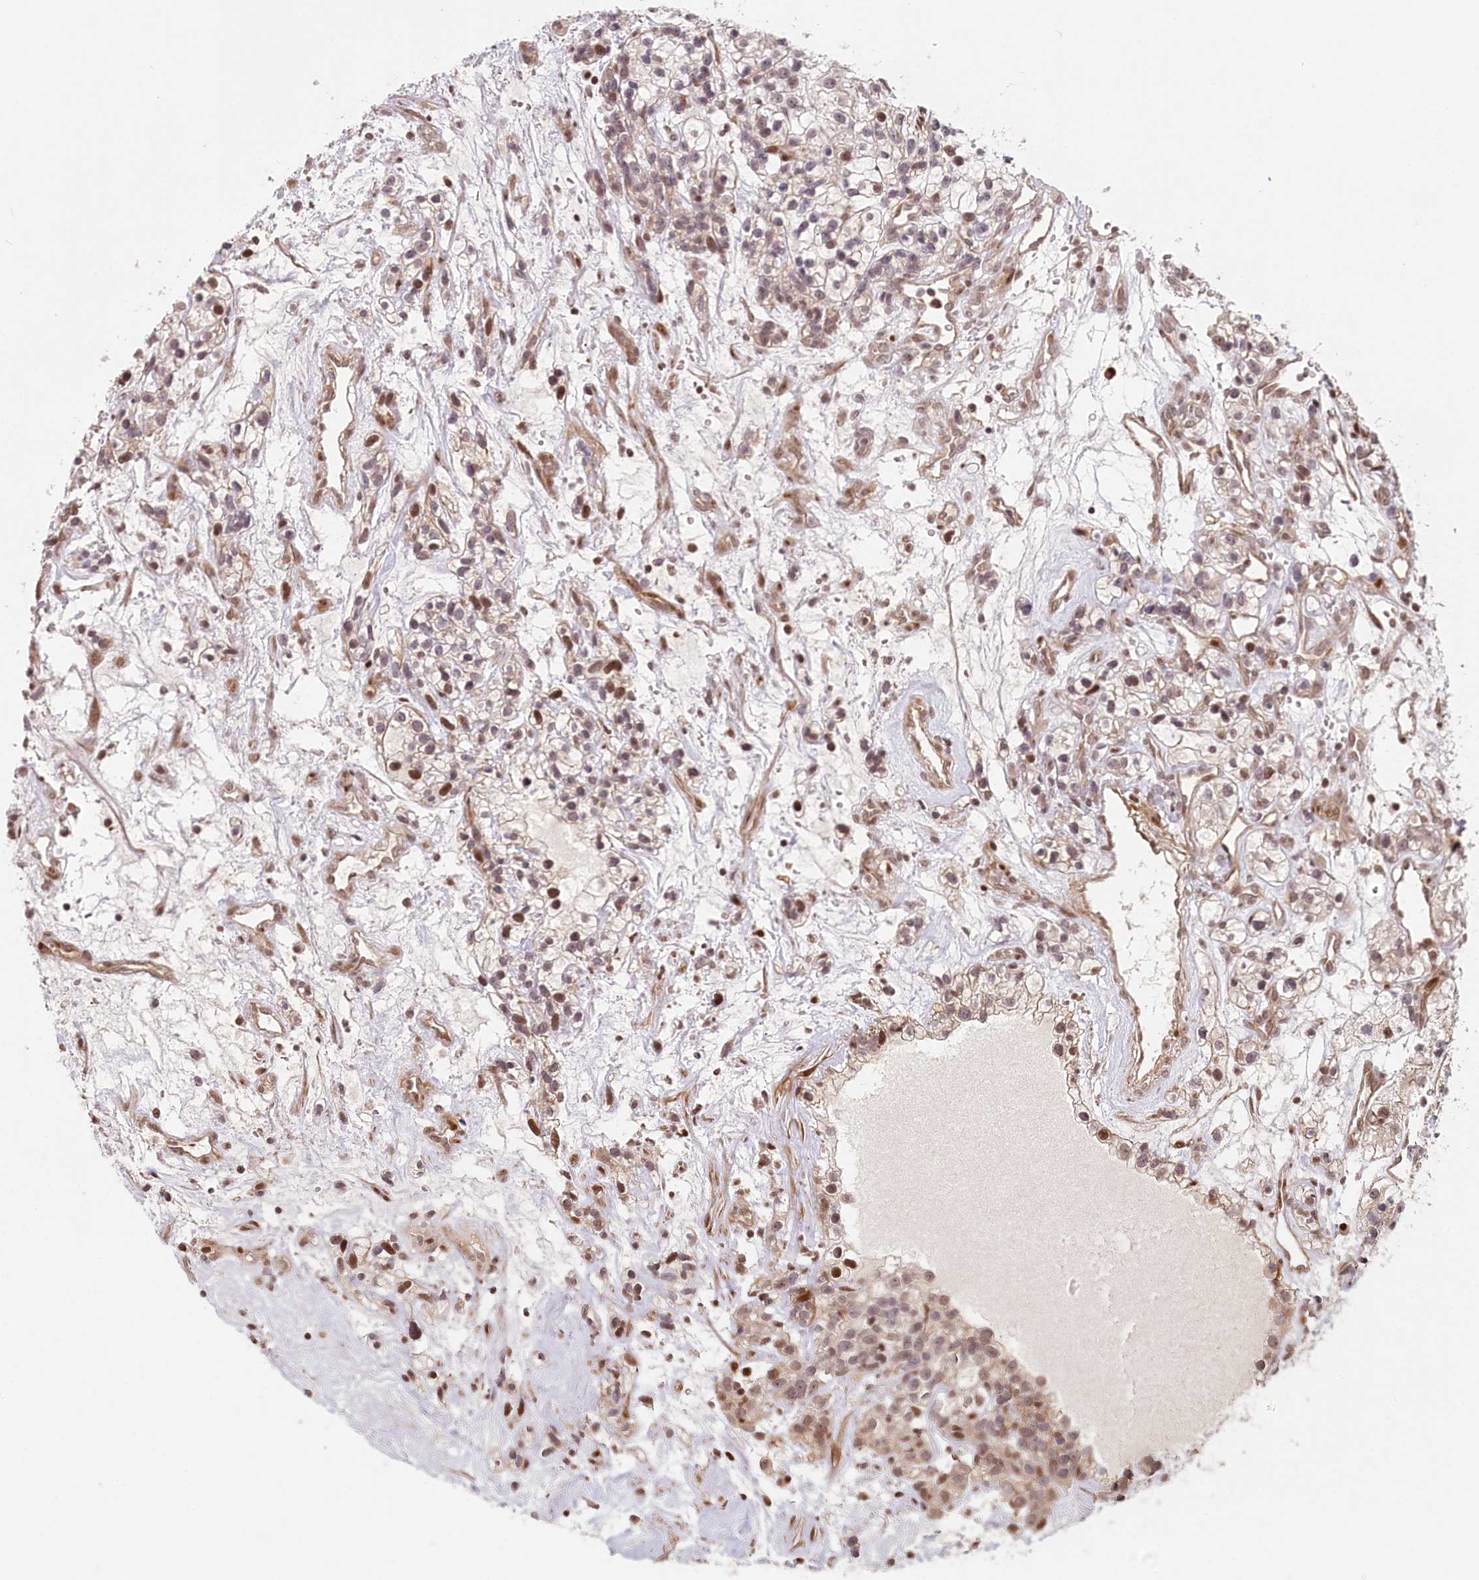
{"staining": {"intensity": "moderate", "quantity": "<25%", "location": "nuclear"}, "tissue": "renal cancer", "cell_type": "Tumor cells", "image_type": "cancer", "snomed": [{"axis": "morphology", "description": "Adenocarcinoma, NOS"}, {"axis": "topography", "description": "Kidney"}], "caption": "Immunohistochemical staining of human renal adenocarcinoma displays moderate nuclear protein staining in approximately <25% of tumor cells.", "gene": "FAM204A", "patient": {"sex": "female", "age": 57}}